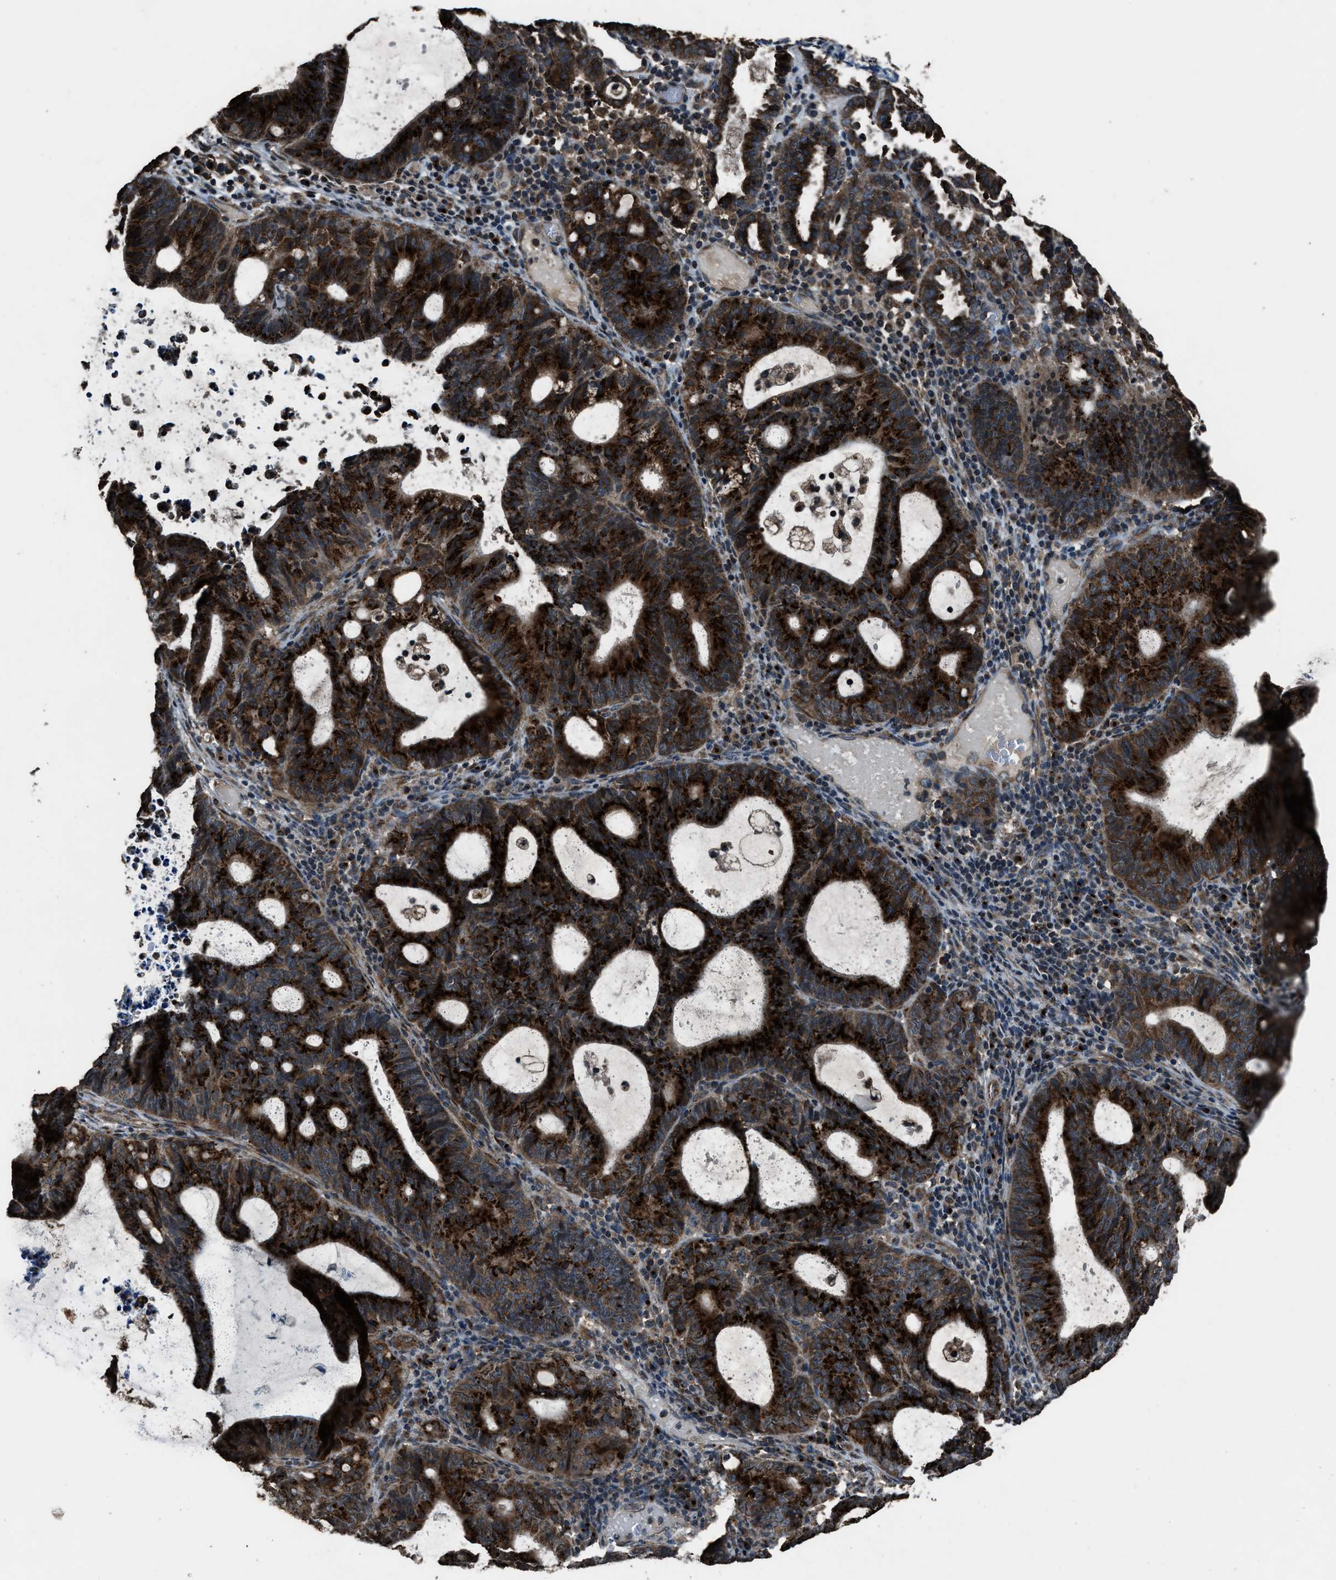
{"staining": {"intensity": "strong", "quantity": ">75%", "location": "cytoplasmic/membranous"}, "tissue": "endometrial cancer", "cell_type": "Tumor cells", "image_type": "cancer", "snomed": [{"axis": "morphology", "description": "Adenocarcinoma, NOS"}, {"axis": "topography", "description": "Uterus"}], "caption": "Immunohistochemical staining of endometrial cancer reveals high levels of strong cytoplasmic/membranous protein positivity in approximately >75% of tumor cells.", "gene": "SLC38A10", "patient": {"sex": "female", "age": 83}}